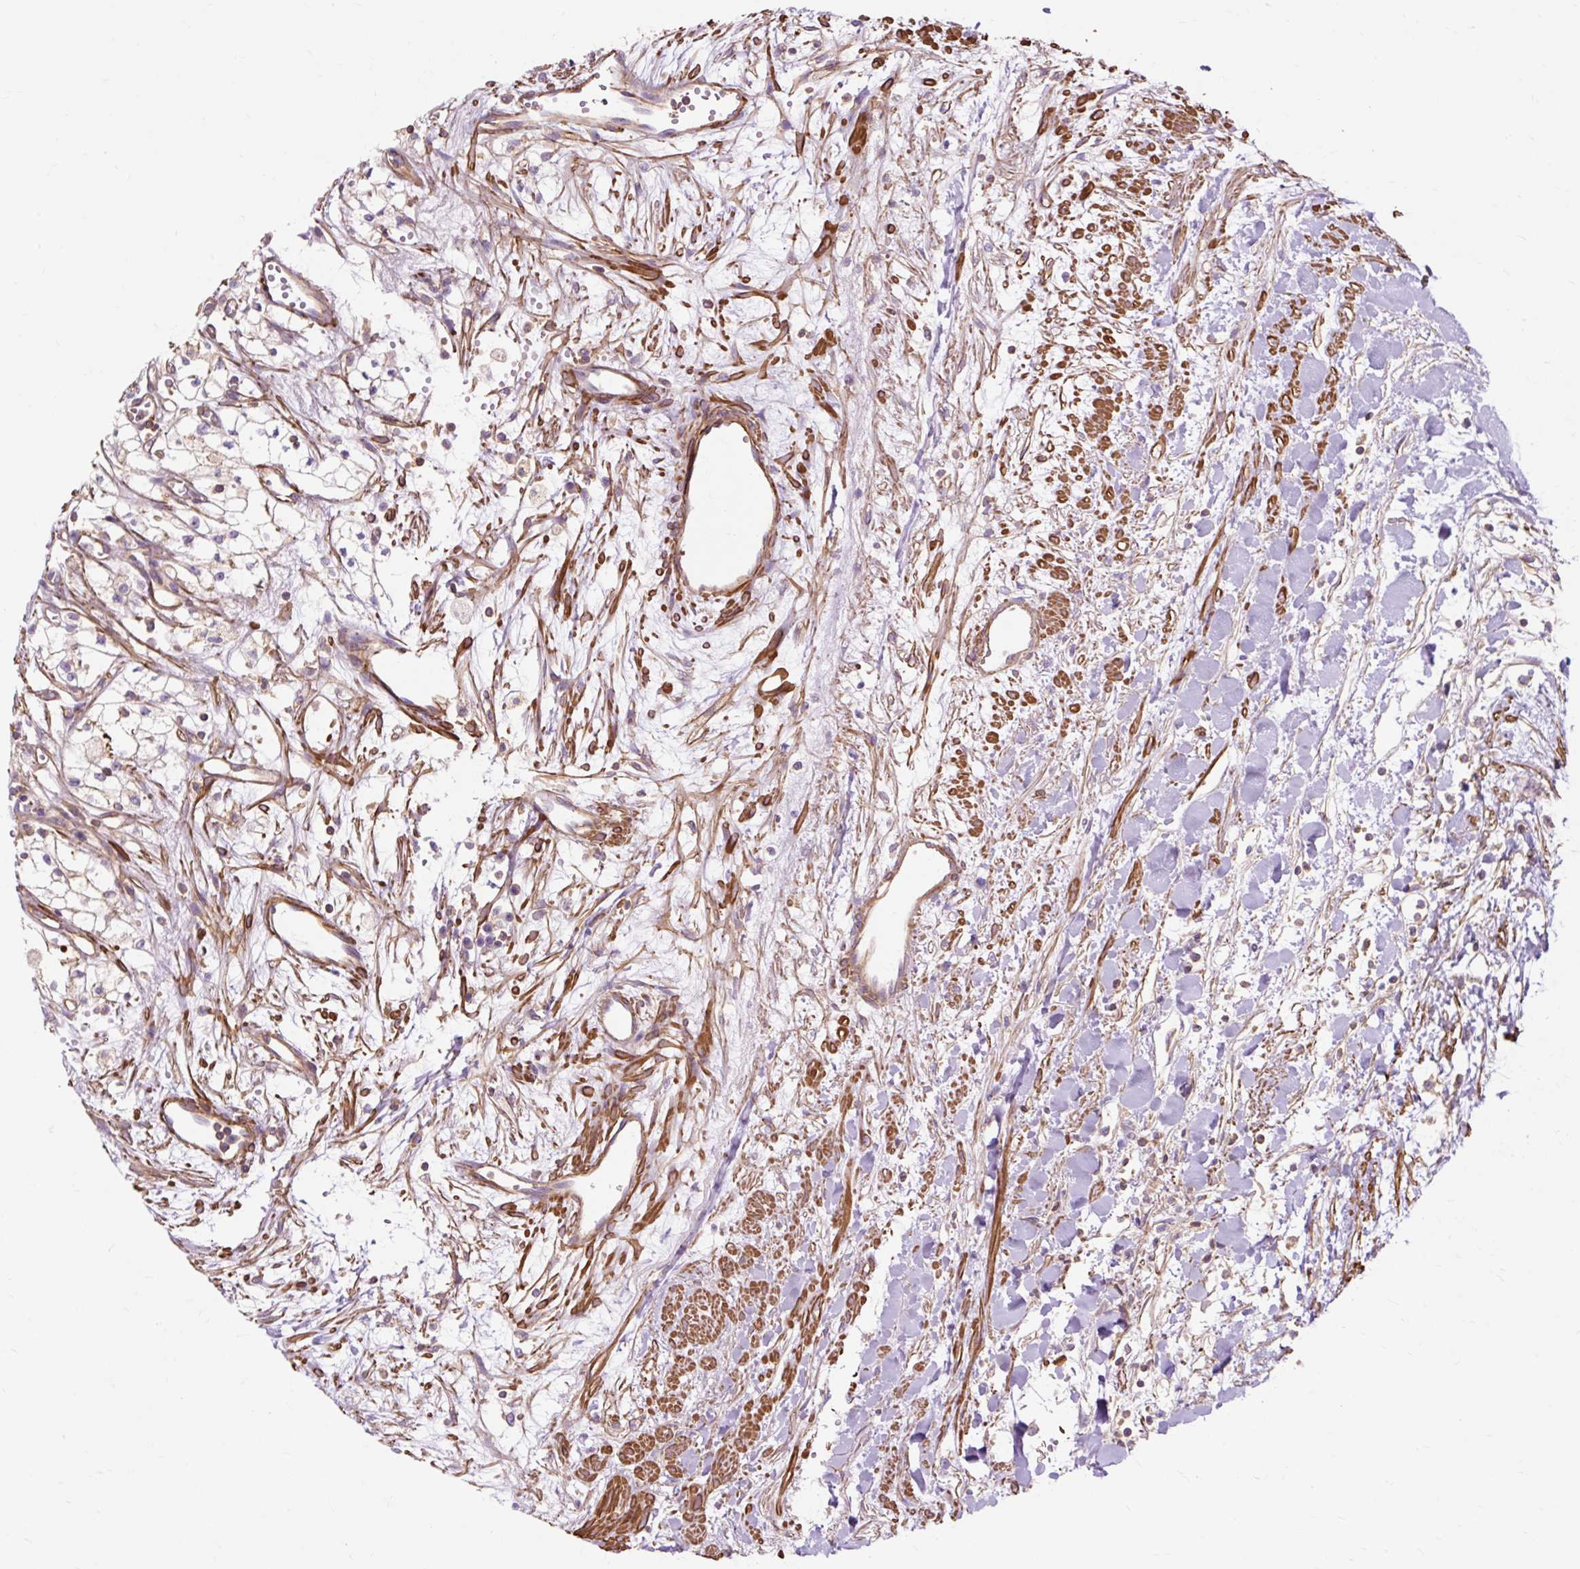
{"staining": {"intensity": "negative", "quantity": "none", "location": "none"}, "tissue": "renal cancer", "cell_type": "Tumor cells", "image_type": "cancer", "snomed": [{"axis": "morphology", "description": "Adenocarcinoma, NOS"}, {"axis": "topography", "description": "Kidney"}], "caption": "Protein analysis of adenocarcinoma (renal) demonstrates no significant expression in tumor cells. (DAB immunohistochemistry with hematoxylin counter stain).", "gene": "TBC1D2B", "patient": {"sex": "male", "age": 59}}